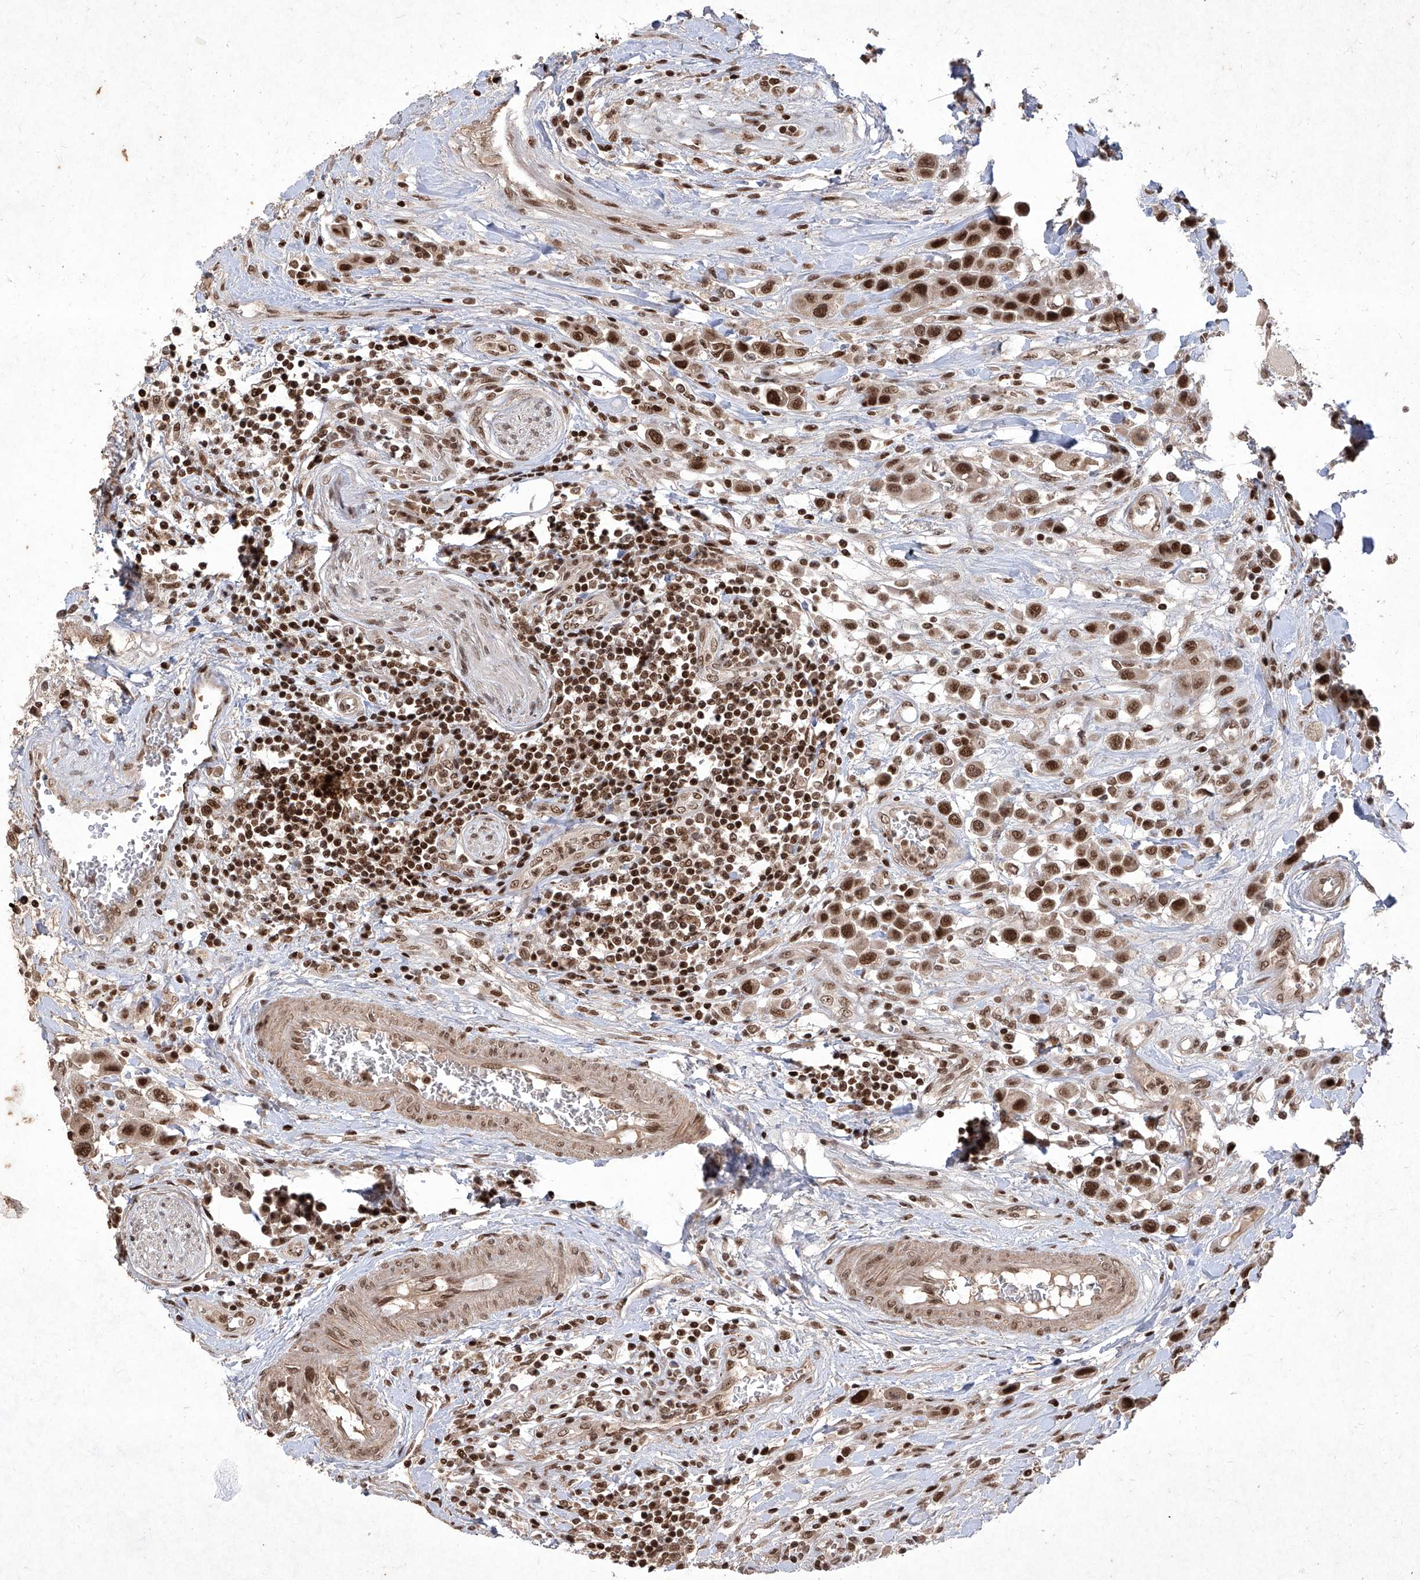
{"staining": {"intensity": "strong", "quantity": ">75%", "location": "nuclear"}, "tissue": "urothelial cancer", "cell_type": "Tumor cells", "image_type": "cancer", "snomed": [{"axis": "morphology", "description": "Urothelial carcinoma, High grade"}, {"axis": "topography", "description": "Urinary bladder"}], "caption": "Urothelial carcinoma (high-grade) tissue reveals strong nuclear positivity in approximately >75% of tumor cells, visualized by immunohistochemistry.", "gene": "IRF2", "patient": {"sex": "male", "age": 50}}